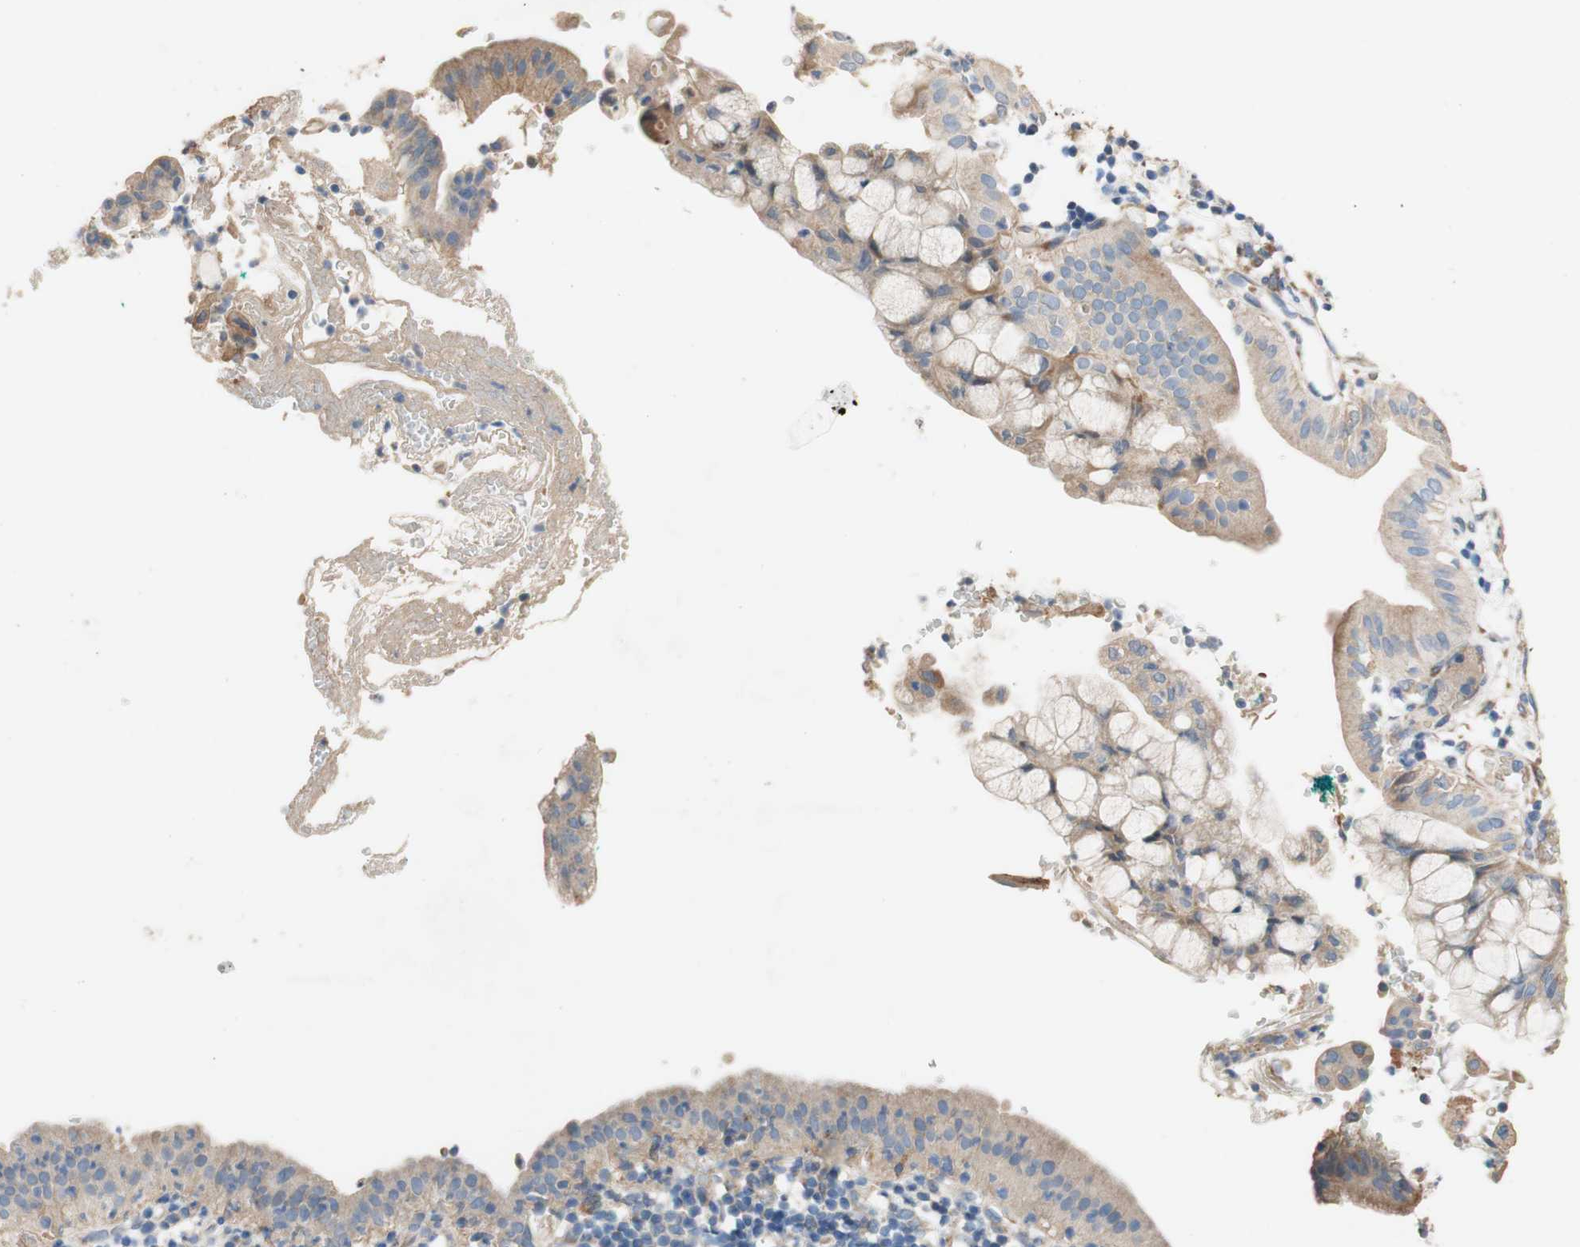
{"staining": {"intensity": "moderate", "quantity": "25%-75%", "location": "cytoplasmic/membranous"}, "tissue": "pancreatic cancer", "cell_type": "Tumor cells", "image_type": "cancer", "snomed": [{"axis": "morphology", "description": "Adenocarcinoma, NOS"}, {"axis": "morphology", "description": "Adenocarcinoma, metastatic, NOS"}, {"axis": "topography", "description": "Lymph node"}, {"axis": "topography", "description": "Pancreas"}, {"axis": "topography", "description": "Duodenum"}], "caption": "Protein analysis of pancreatic adenocarcinoma tissue reveals moderate cytoplasmic/membranous expression in approximately 25%-75% of tumor cells.", "gene": "DKK3", "patient": {"sex": "female", "age": 64}}